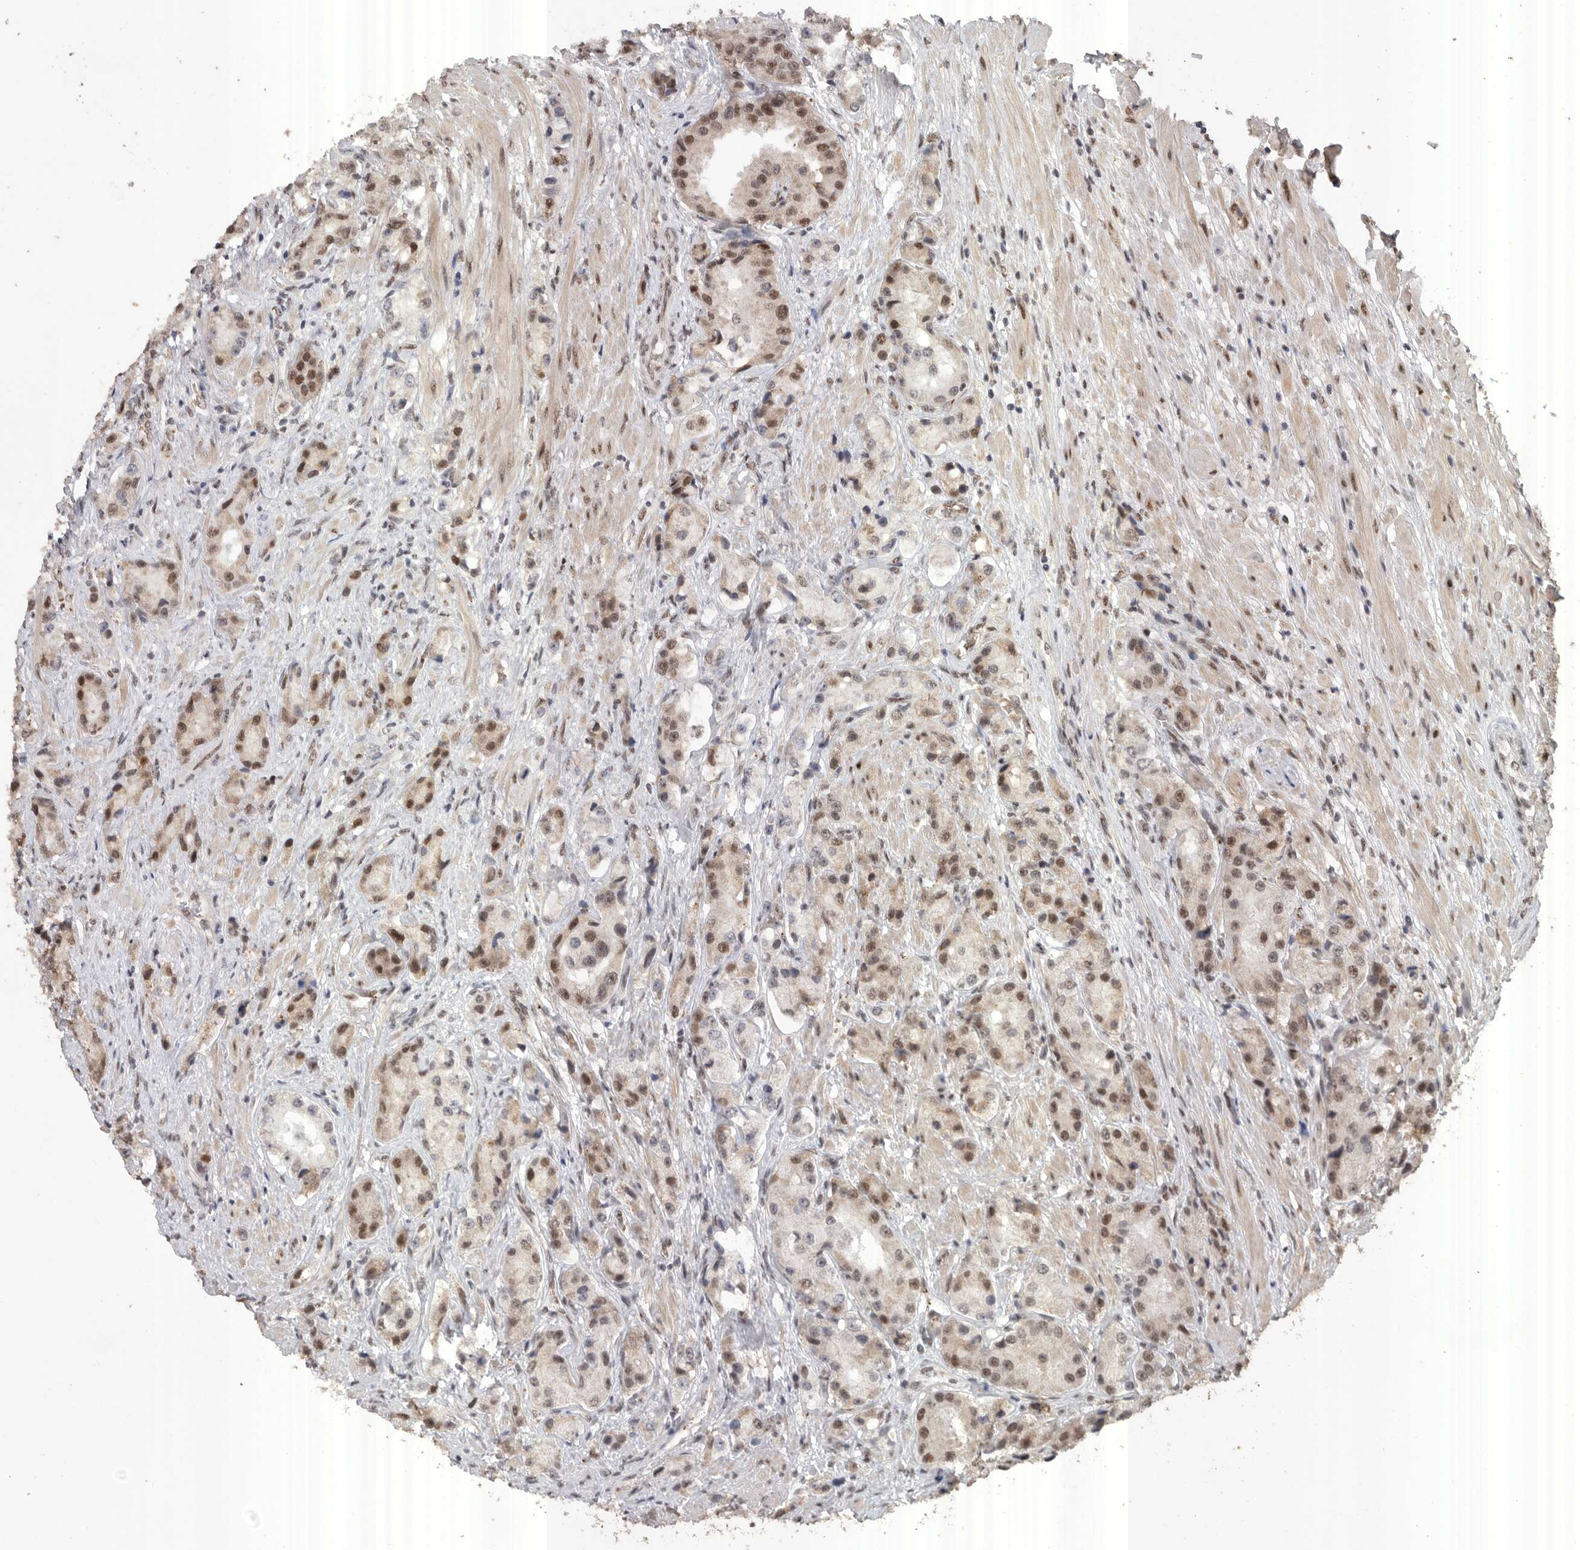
{"staining": {"intensity": "moderate", "quantity": "25%-75%", "location": "nuclear"}, "tissue": "prostate cancer", "cell_type": "Tumor cells", "image_type": "cancer", "snomed": [{"axis": "morphology", "description": "Adenocarcinoma, High grade"}, {"axis": "topography", "description": "Prostate"}], "caption": "Immunohistochemical staining of high-grade adenocarcinoma (prostate) reveals medium levels of moderate nuclear staining in about 25%-75% of tumor cells.", "gene": "PPP1R10", "patient": {"sex": "male", "age": 60}}